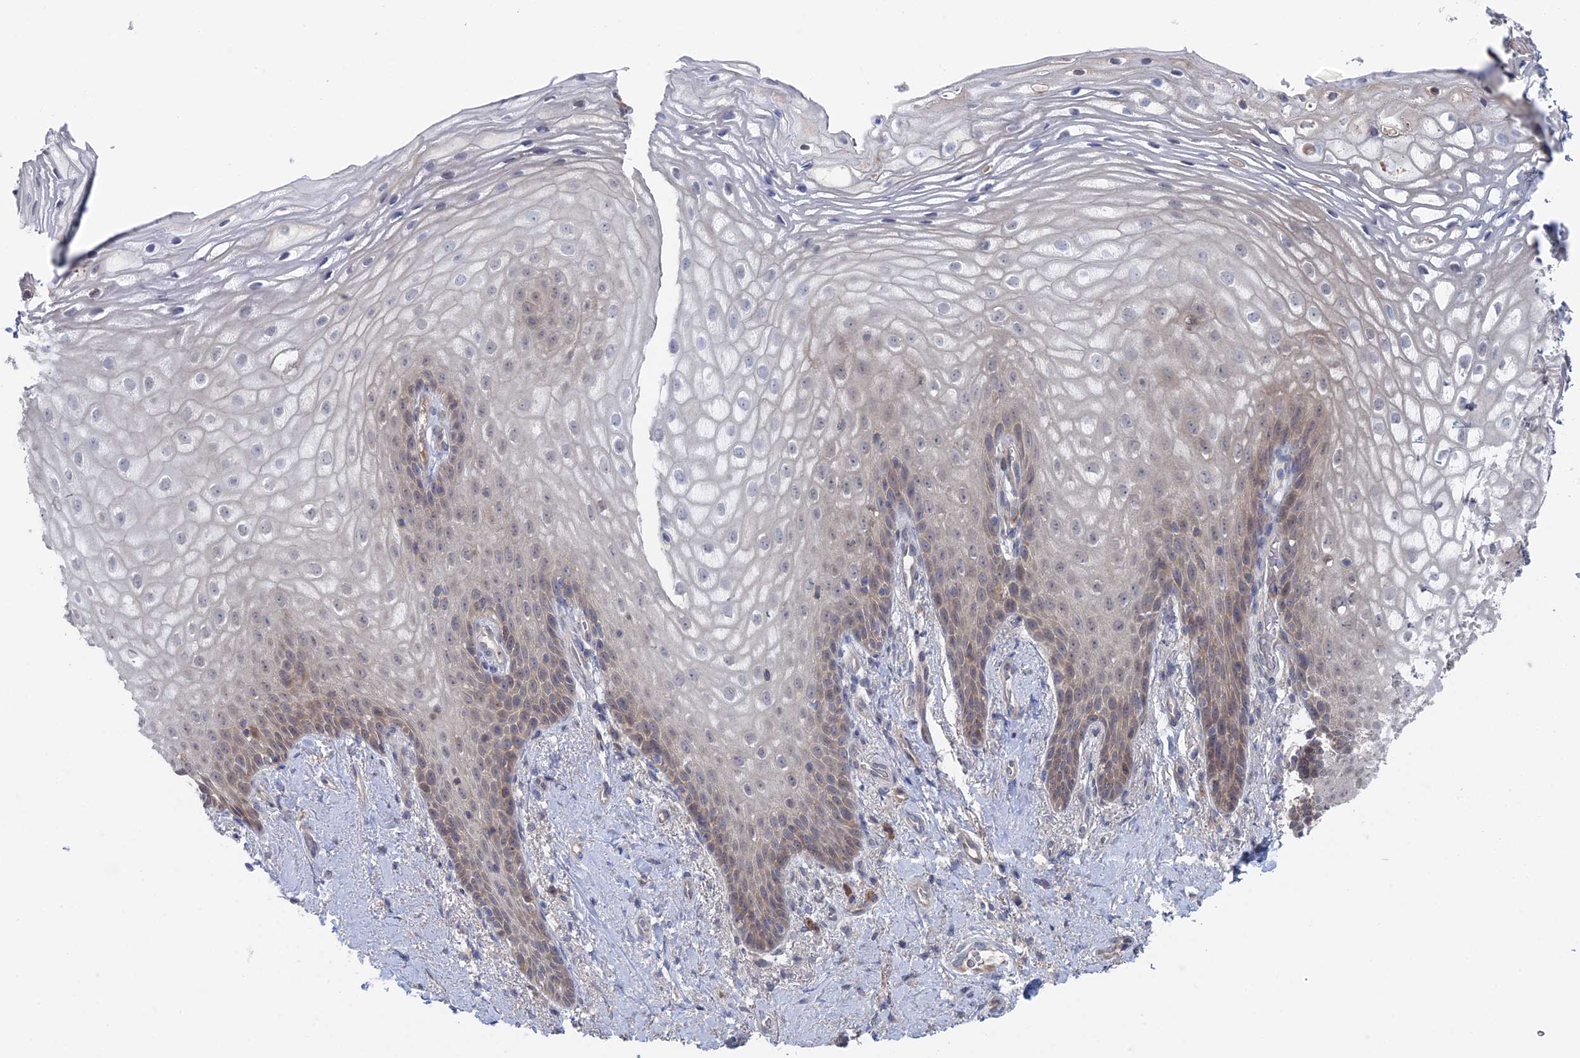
{"staining": {"intensity": "weak", "quantity": "<25%", "location": "cytoplasmic/membranous"}, "tissue": "vagina", "cell_type": "Squamous epithelial cells", "image_type": "normal", "snomed": [{"axis": "morphology", "description": "Normal tissue, NOS"}, {"axis": "topography", "description": "Vagina"}], "caption": "IHC histopathology image of benign vagina stained for a protein (brown), which reveals no staining in squamous epithelial cells.", "gene": "IRGQ", "patient": {"sex": "female", "age": 60}}